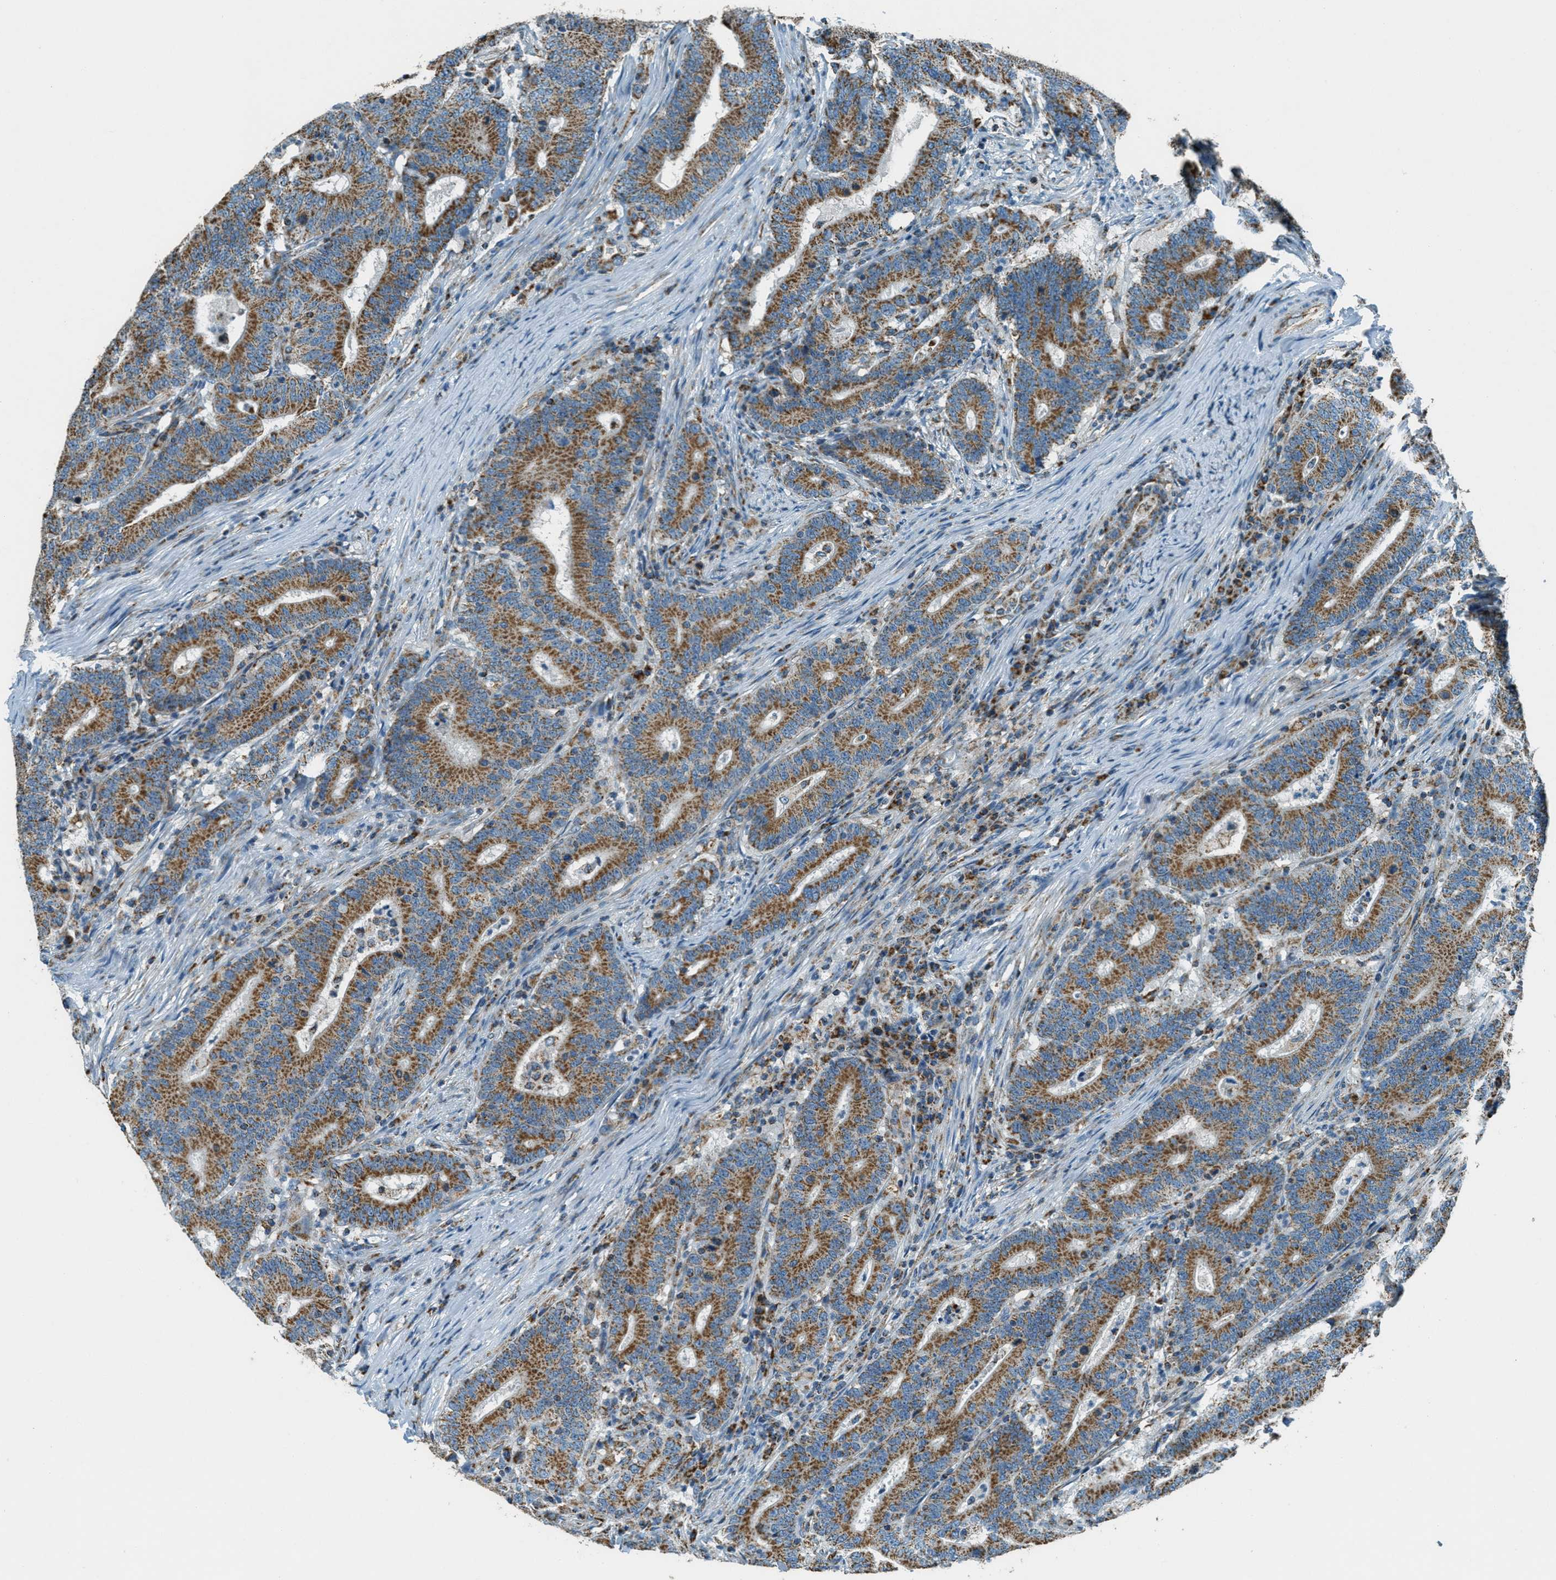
{"staining": {"intensity": "moderate", "quantity": ">75%", "location": "cytoplasmic/membranous"}, "tissue": "colorectal cancer", "cell_type": "Tumor cells", "image_type": "cancer", "snomed": [{"axis": "morphology", "description": "Adenocarcinoma, NOS"}, {"axis": "topography", "description": "Colon"}], "caption": "Immunohistochemical staining of human colorectal cancer exhibits medium levels of moderate cytoplasmic/membranous protein expression in about >75% of tumor cells. (IHC, brightfield microscopy, high magnification).", "gene": "CHST15", "patient": {"sex": "female", "age": 66}}